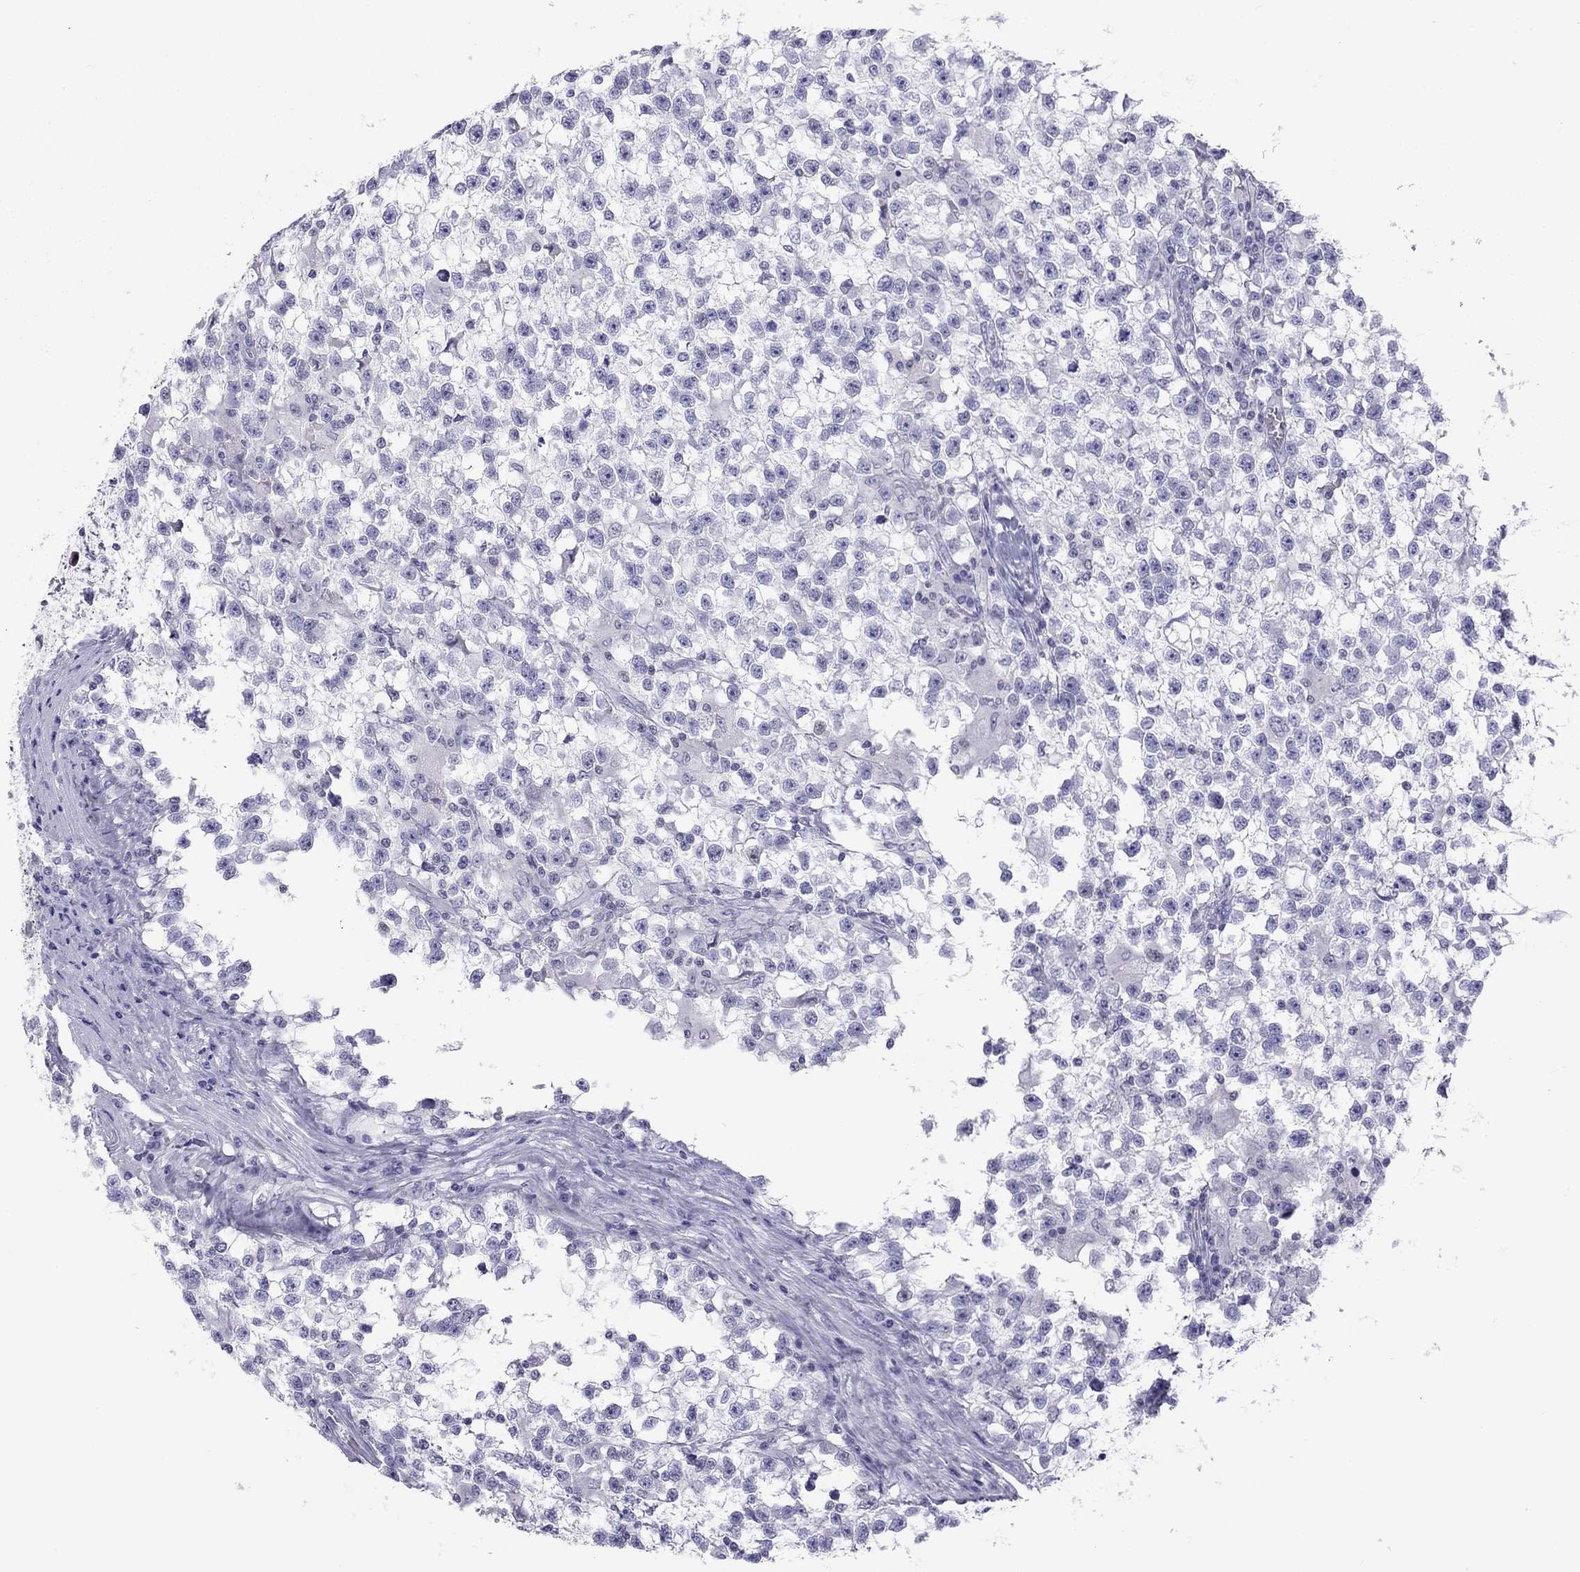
{"staining": {"intensity": "negative", "quantity": "none", "location": "none"}, "tissue": "testis cancer", "cell_type": "Tumor cells", "image_type": "cancer", "snomed": [{"axis": "morphology", "description": "Seminoma, NOS"}, {"axis": "topography", "description": "Testis"}], "caption": "Immunohistochemistry (IHC) image of human seminoma (testis) stained for a protein (brown), which reveals no expression in tumor cells.", "gene": "STAG3", "patient": {"sex": "male", "age": 31}}